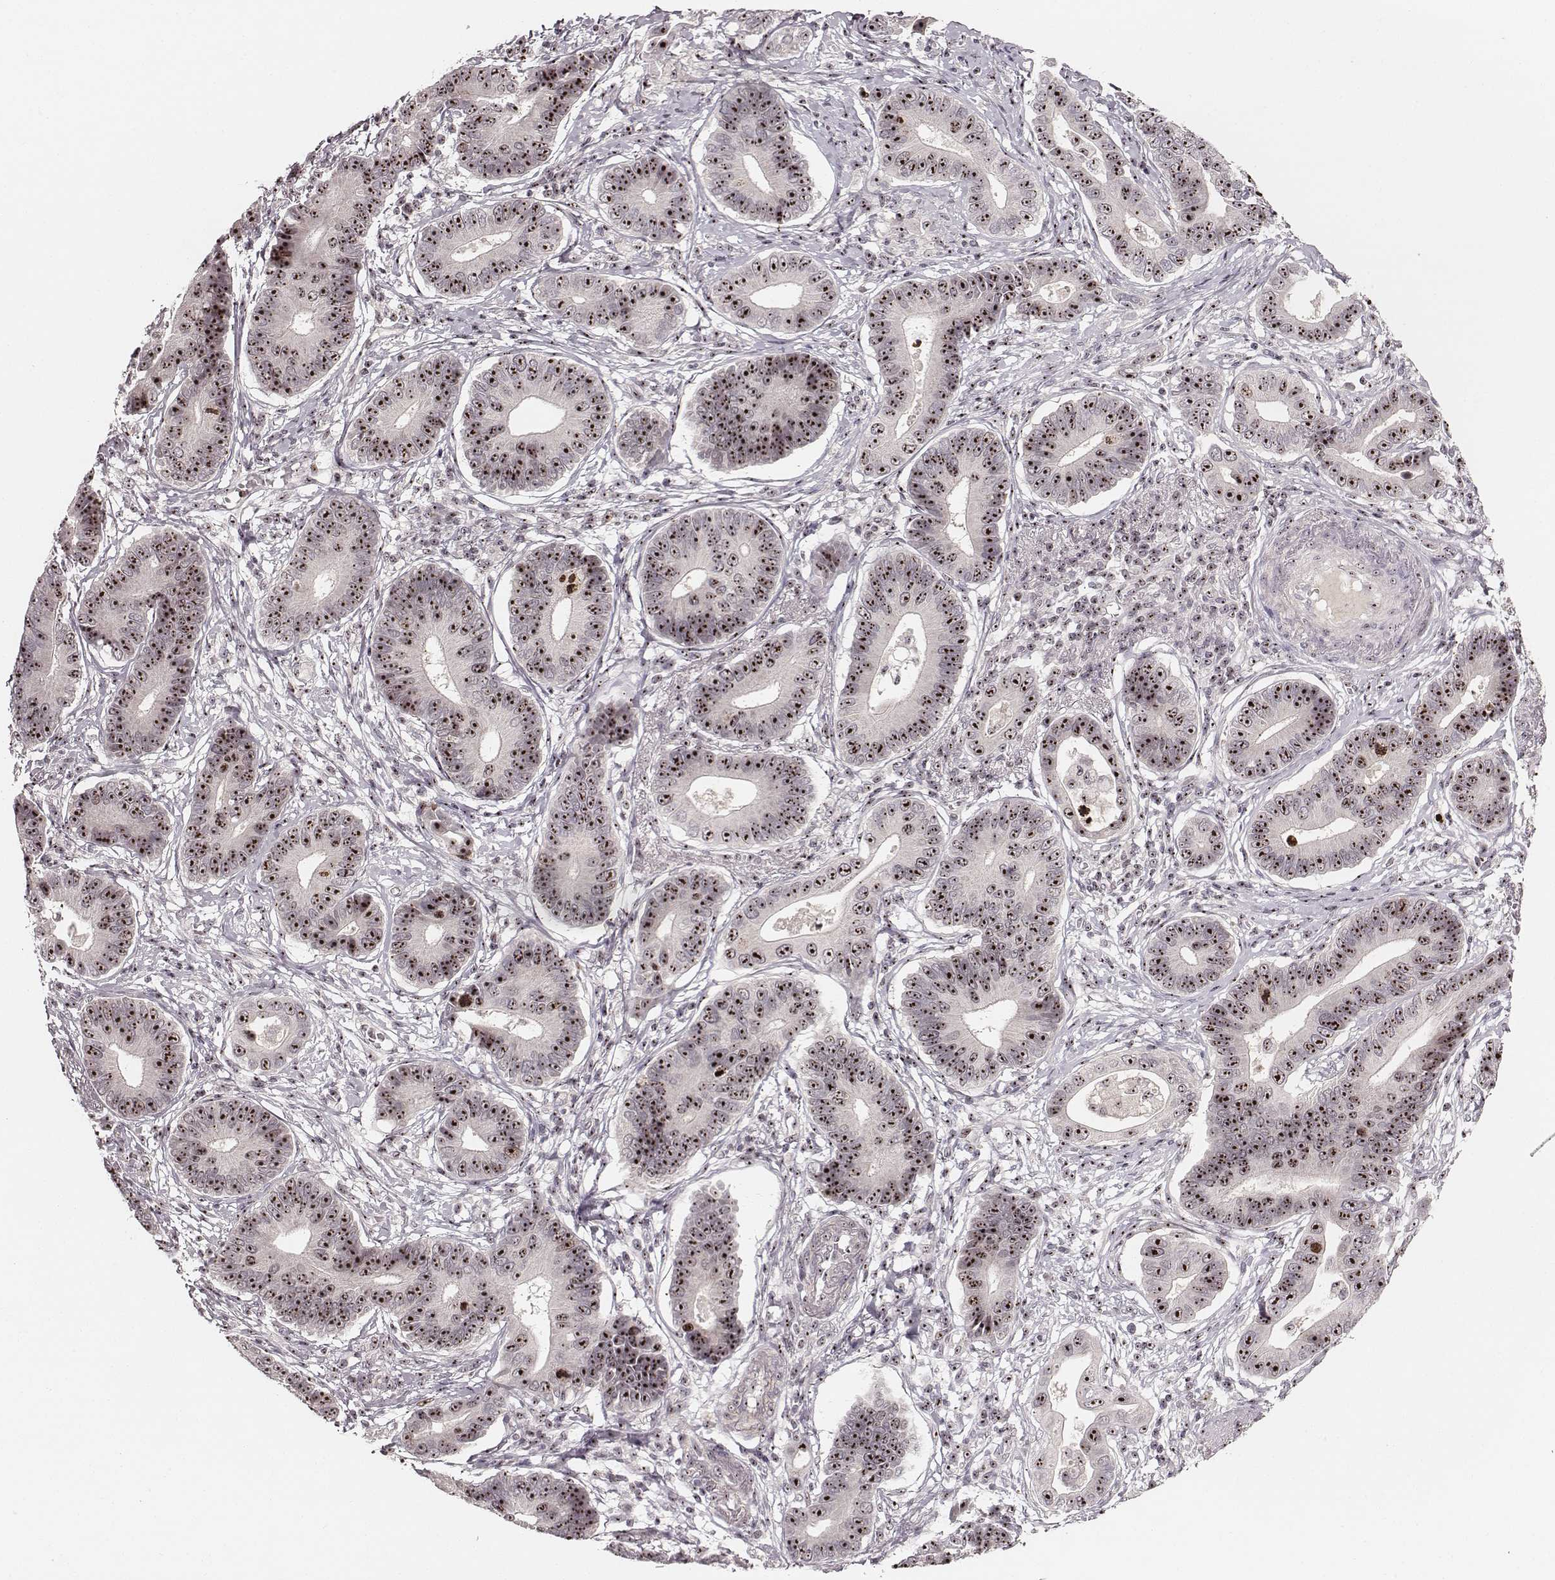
{"staining": {"intensity": "moderate", "quantity": ">75%", "location": "nuclear"}, "tissue": "stomach cancer", "cell_type": "Tumor cells", "image_type": "cancer", "snomed": [{"axis": "morphology", "description": "Adenocarcinoma, NOS"}, {"axis": "topography", "description": "Stomach"}], "caption": "DAB (3,3'-diaminobenzidine) immunohistochemical staining of human stomach cancer (adenocarcinoma) reveals moderate nuclear protein positivity in about >75% of tumor cells.", "gene": "NOP56", "patient": {"sex": "male", "age": 84}}